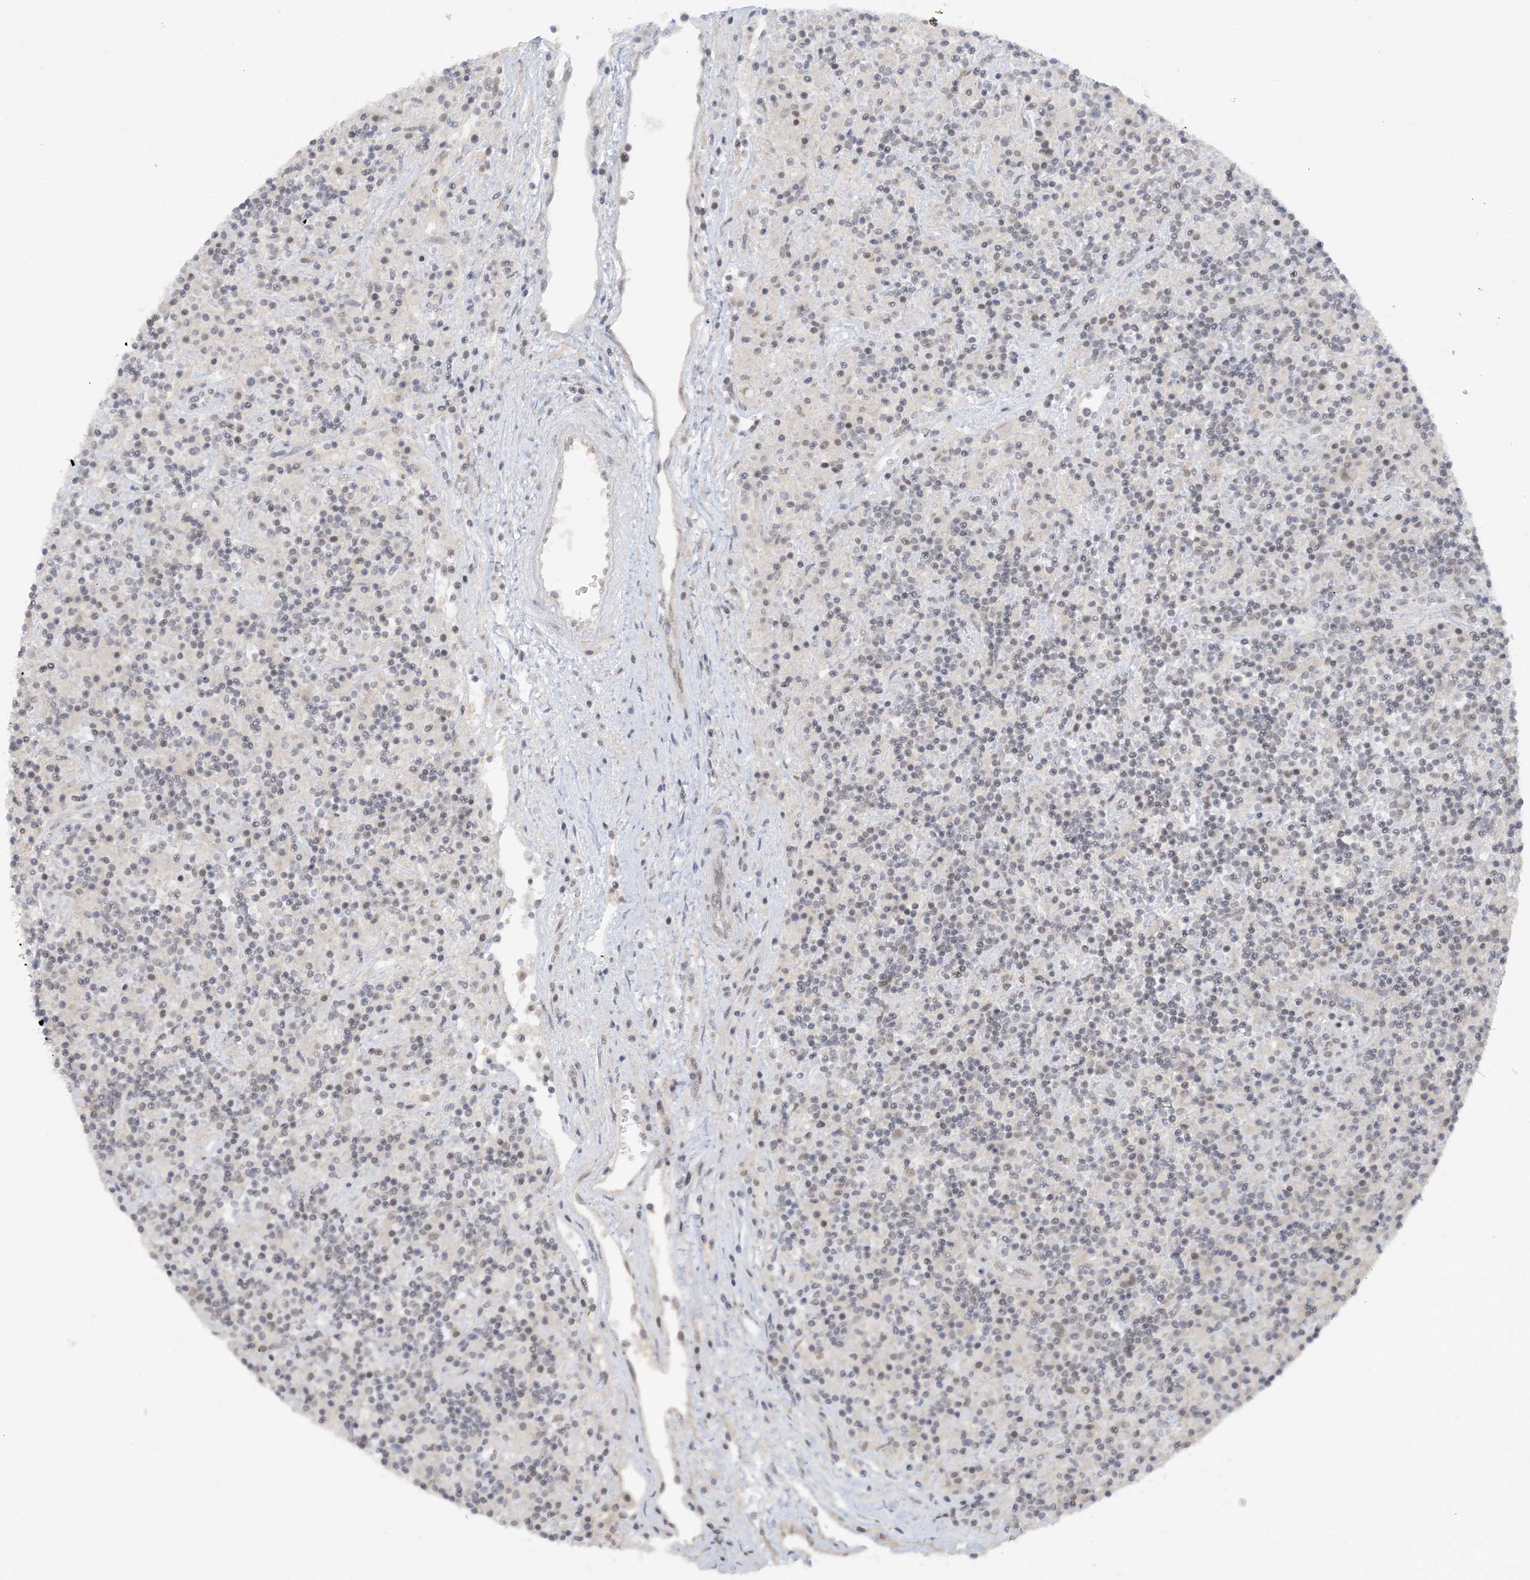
{"staining": {"intensity": "weak", "quantity": "<25%", "location": "nuclear"}, "tissue": "lymphoma", "cell_type": "Tumor cells", "image_type": "cancer", "snomed": [{"axis": "morphology", "description": "Hodgkin's disease, NOS"}, {"axis": "topography", "description": "Lymph node"}], "caption": "Tumor cells are negative for brown protein staining in Hodgkin's disease.", "gene": "KMT2D", "patient": {"sex": "male", "age": 70}}